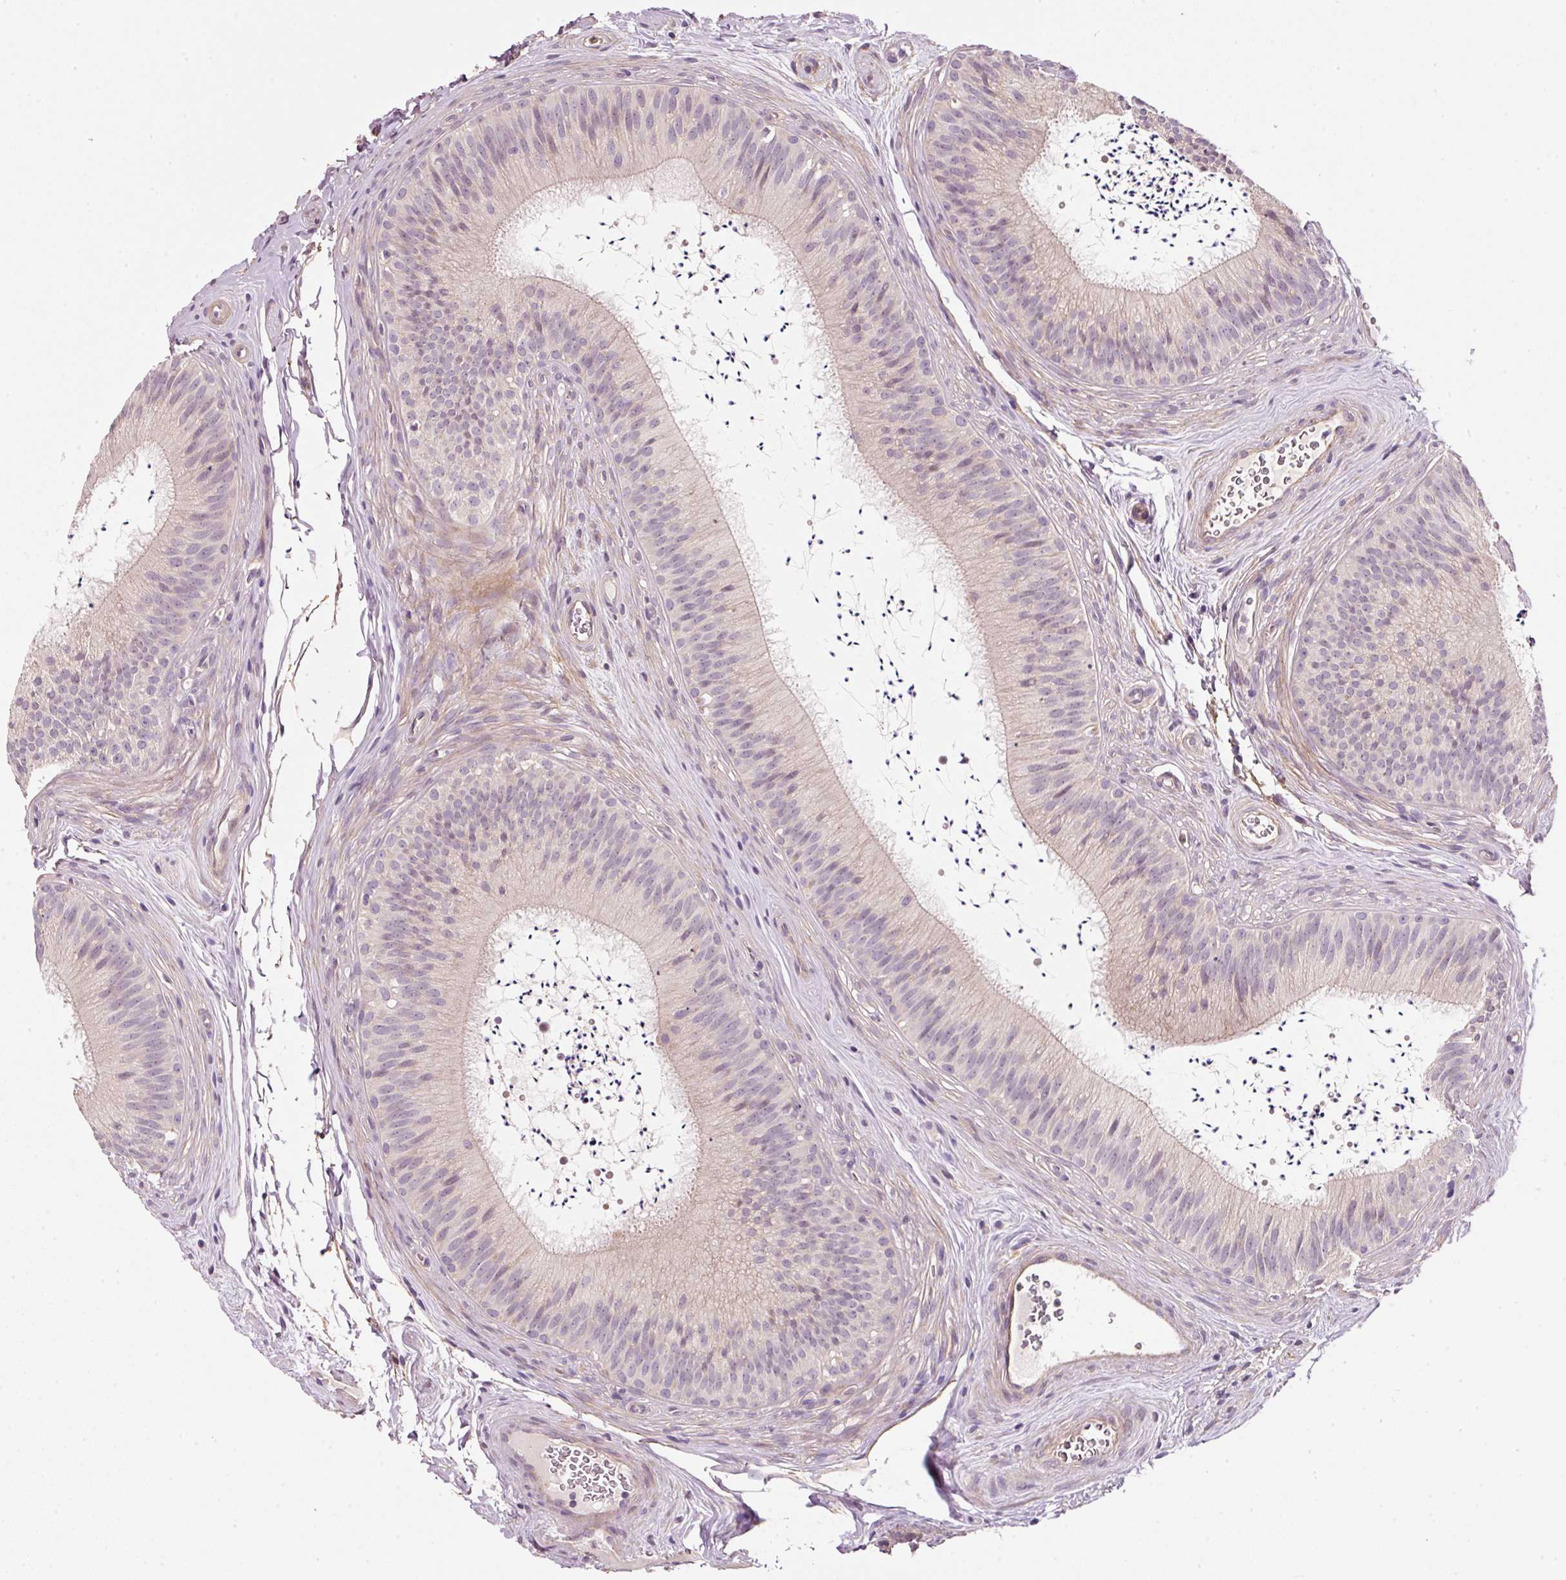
{"staining": {"intensity": "moderate", "quantity": "<25%", "location": "cytoplasmic/membranous"}, "tissue": "epididymis", "cell_type": "Glandular cells", "image_type": "normal", "snomed": [{"axis": "morphology", "description": "Normal tissue, NOS"}, {"axis": "topography", "description": "Epididymis"}], "caption": "Approximately <25% of glandular cells in normal epididymis display moderate cytoplasmic/membranous protein positivity as visualized by brown immunohistochemical staining.", "gene": "TIRAP", "patient": {"sex": "male", "age": 24}}